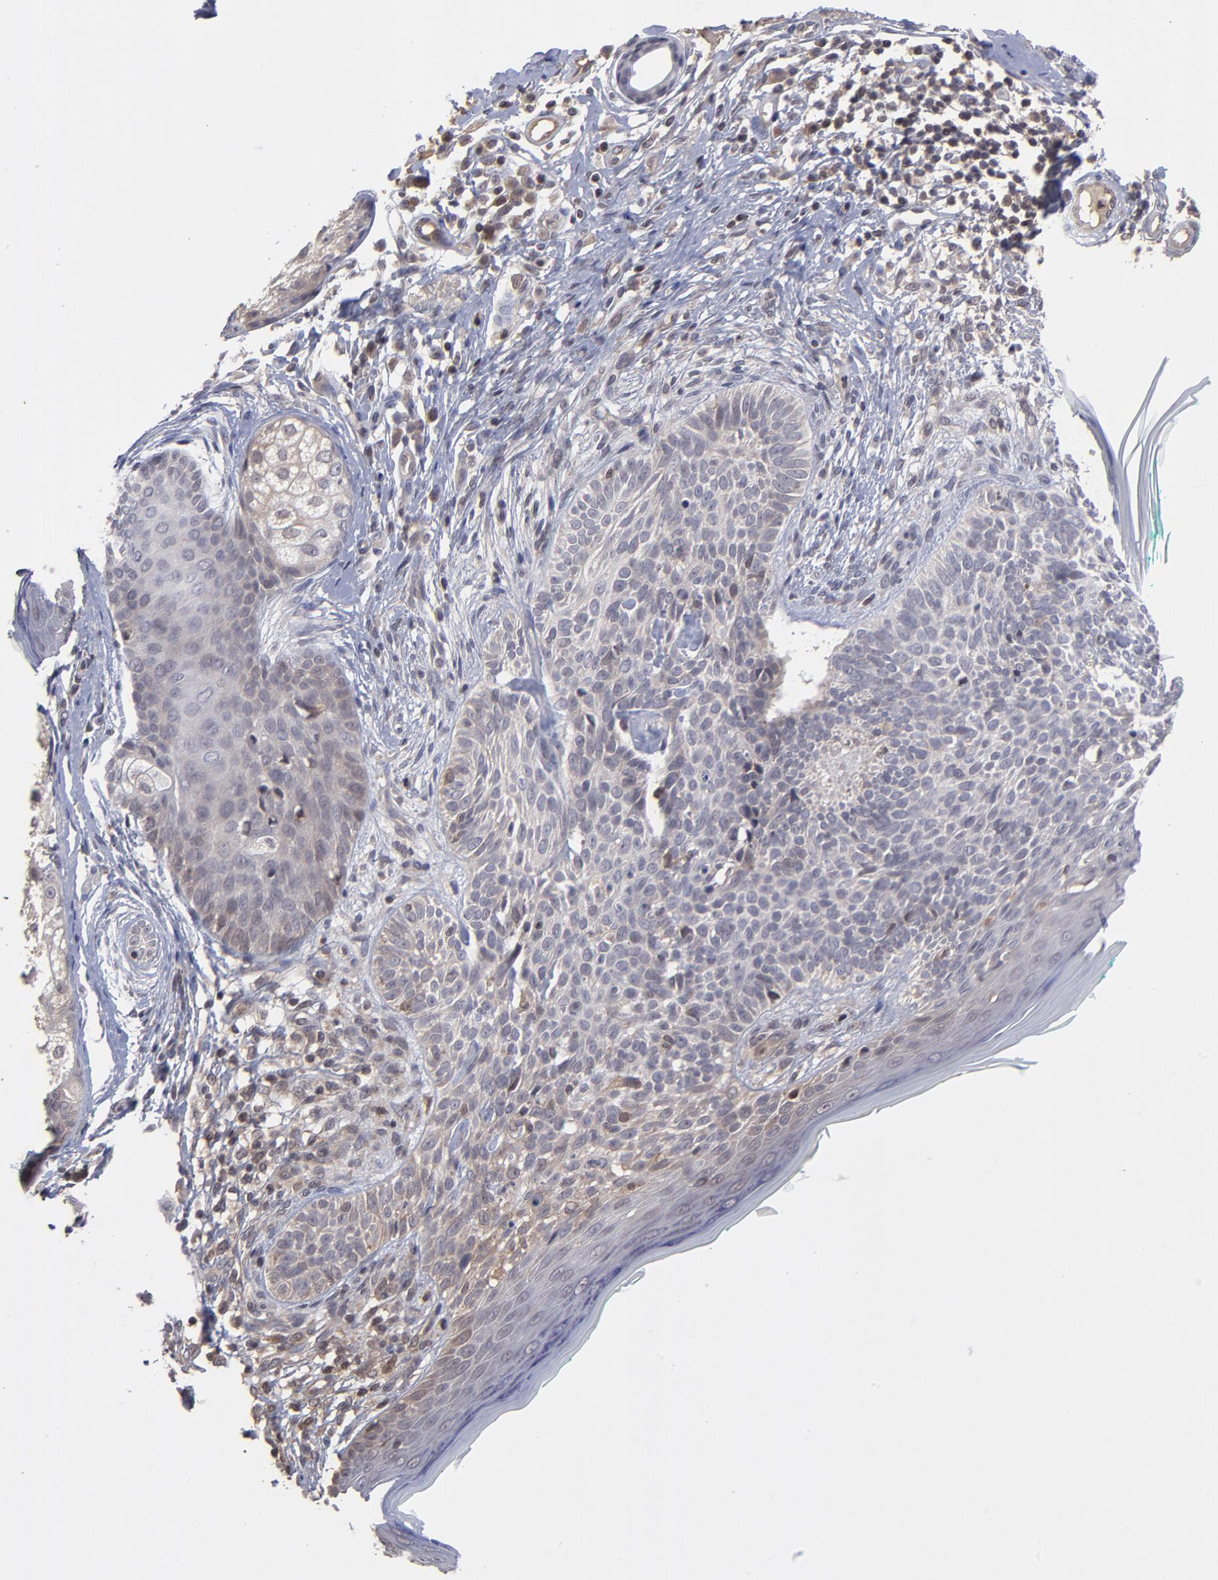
{"staining": {"intensity": "weak", "quantity": "<25%", "location": "cytoplasmic/membranous"}, "tissue": "skin cancer", "cell_type": "Tumor cells", "image_type": "cancer", "snomed": [{"axis": "morphology", "description": "Normal tissue, NOS"}, {"axis": "morphology", "description": "Basal cell carcinoma"}, {"axis": "topography", "description": "Skin"}], "caption": "Tumor cells are negative for protein expression in human skin cancer. The staining was performed using DAB (3,3'-diaminobenzidine) to visualize the protein expression in brown, while the nuclei were stained in blue with hematoxylin (Magnification: 20x).", "gene": "UBE2L6", "patient": {"sex": "male", "age": 76}}